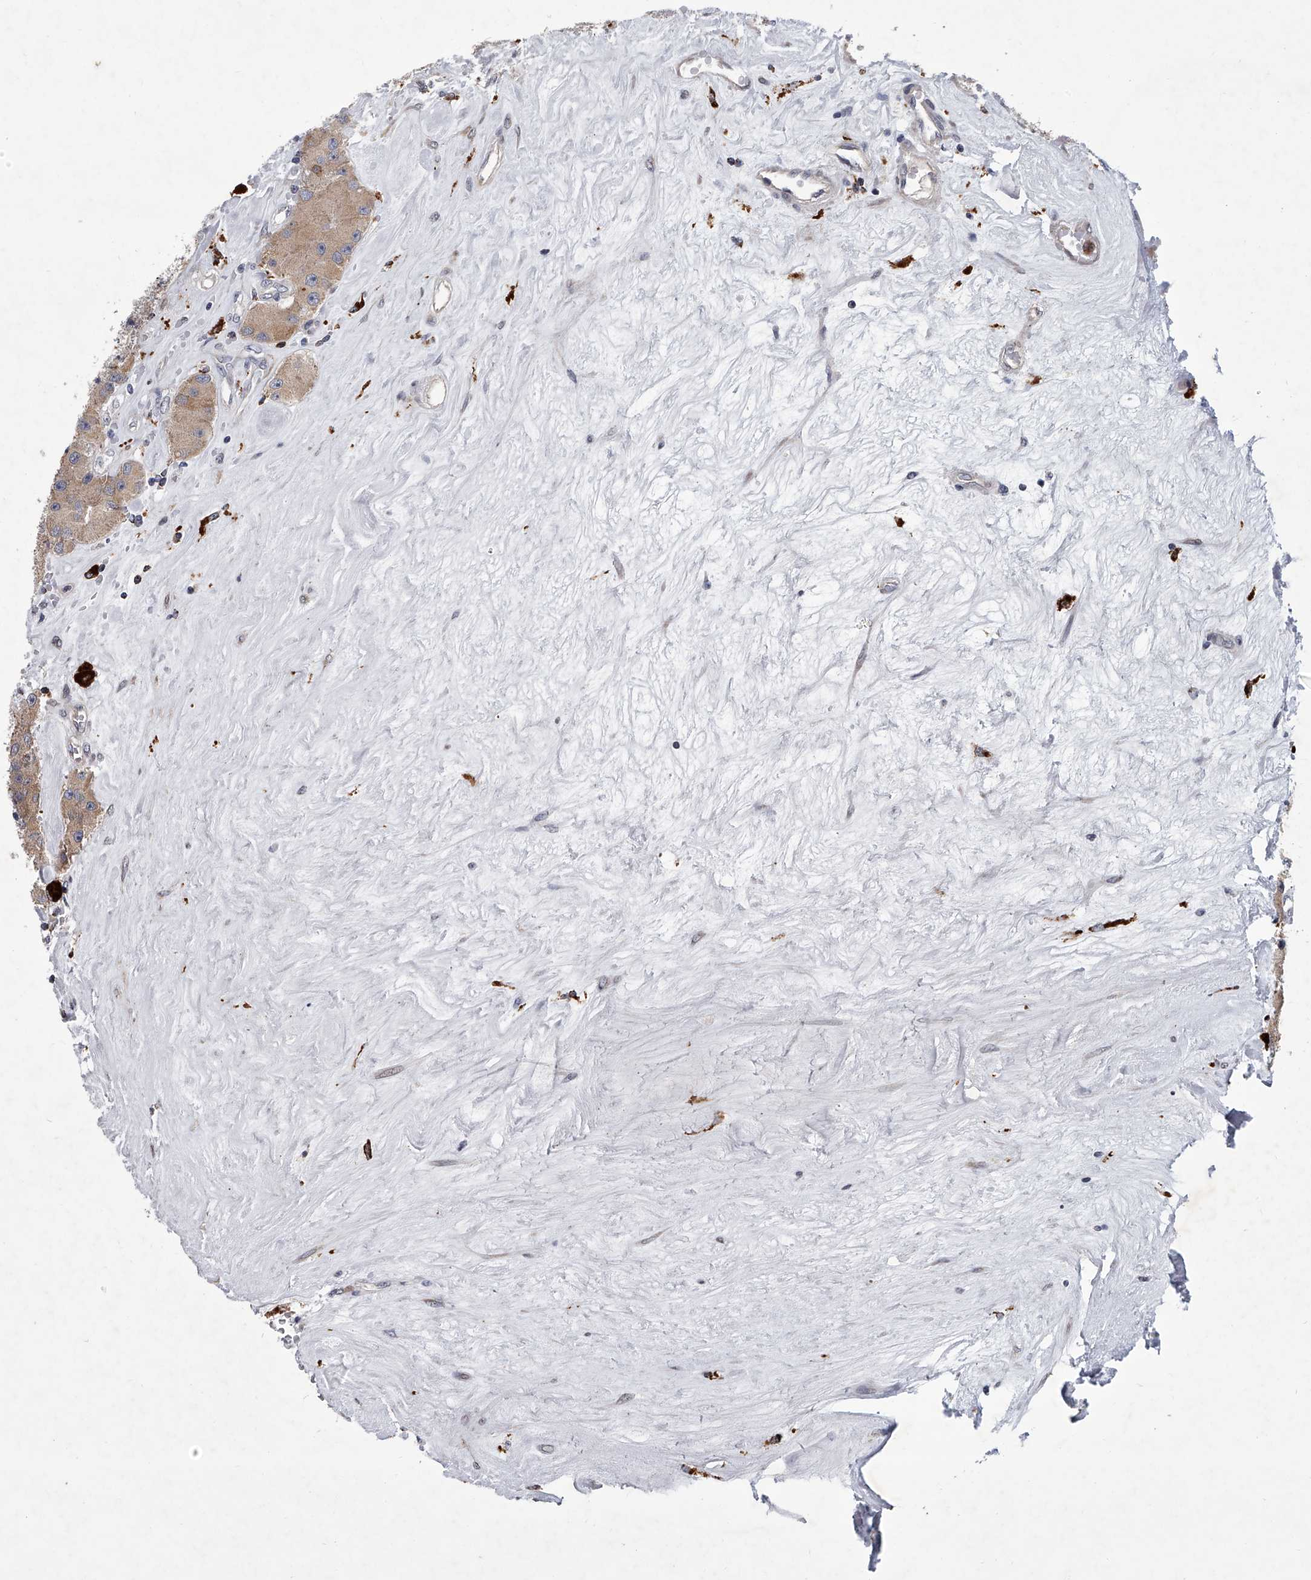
{"staining": {"intensity": "moderate", "quantity": ">75%", "location": "cytoplasmic/membranous"}, "tissue": "carcinoid", "cell_type": "Tumor cells", "image_type": "cancer", "snomed": [{"axis": "morphology", "description": "Carcinoid, malignant, NOS"}, {"axis": "topography", "description": "Pancreas"}], "caption": "The image reveals immunohistochemical staining of carcinoid. There is moderate cytoplasmic/membranous staining is appreciated in about >75% of tumor cells. Nuclei are stained in blue.", "gene": "TRIM8", "patient": {"sex": "male", "age": 41}}